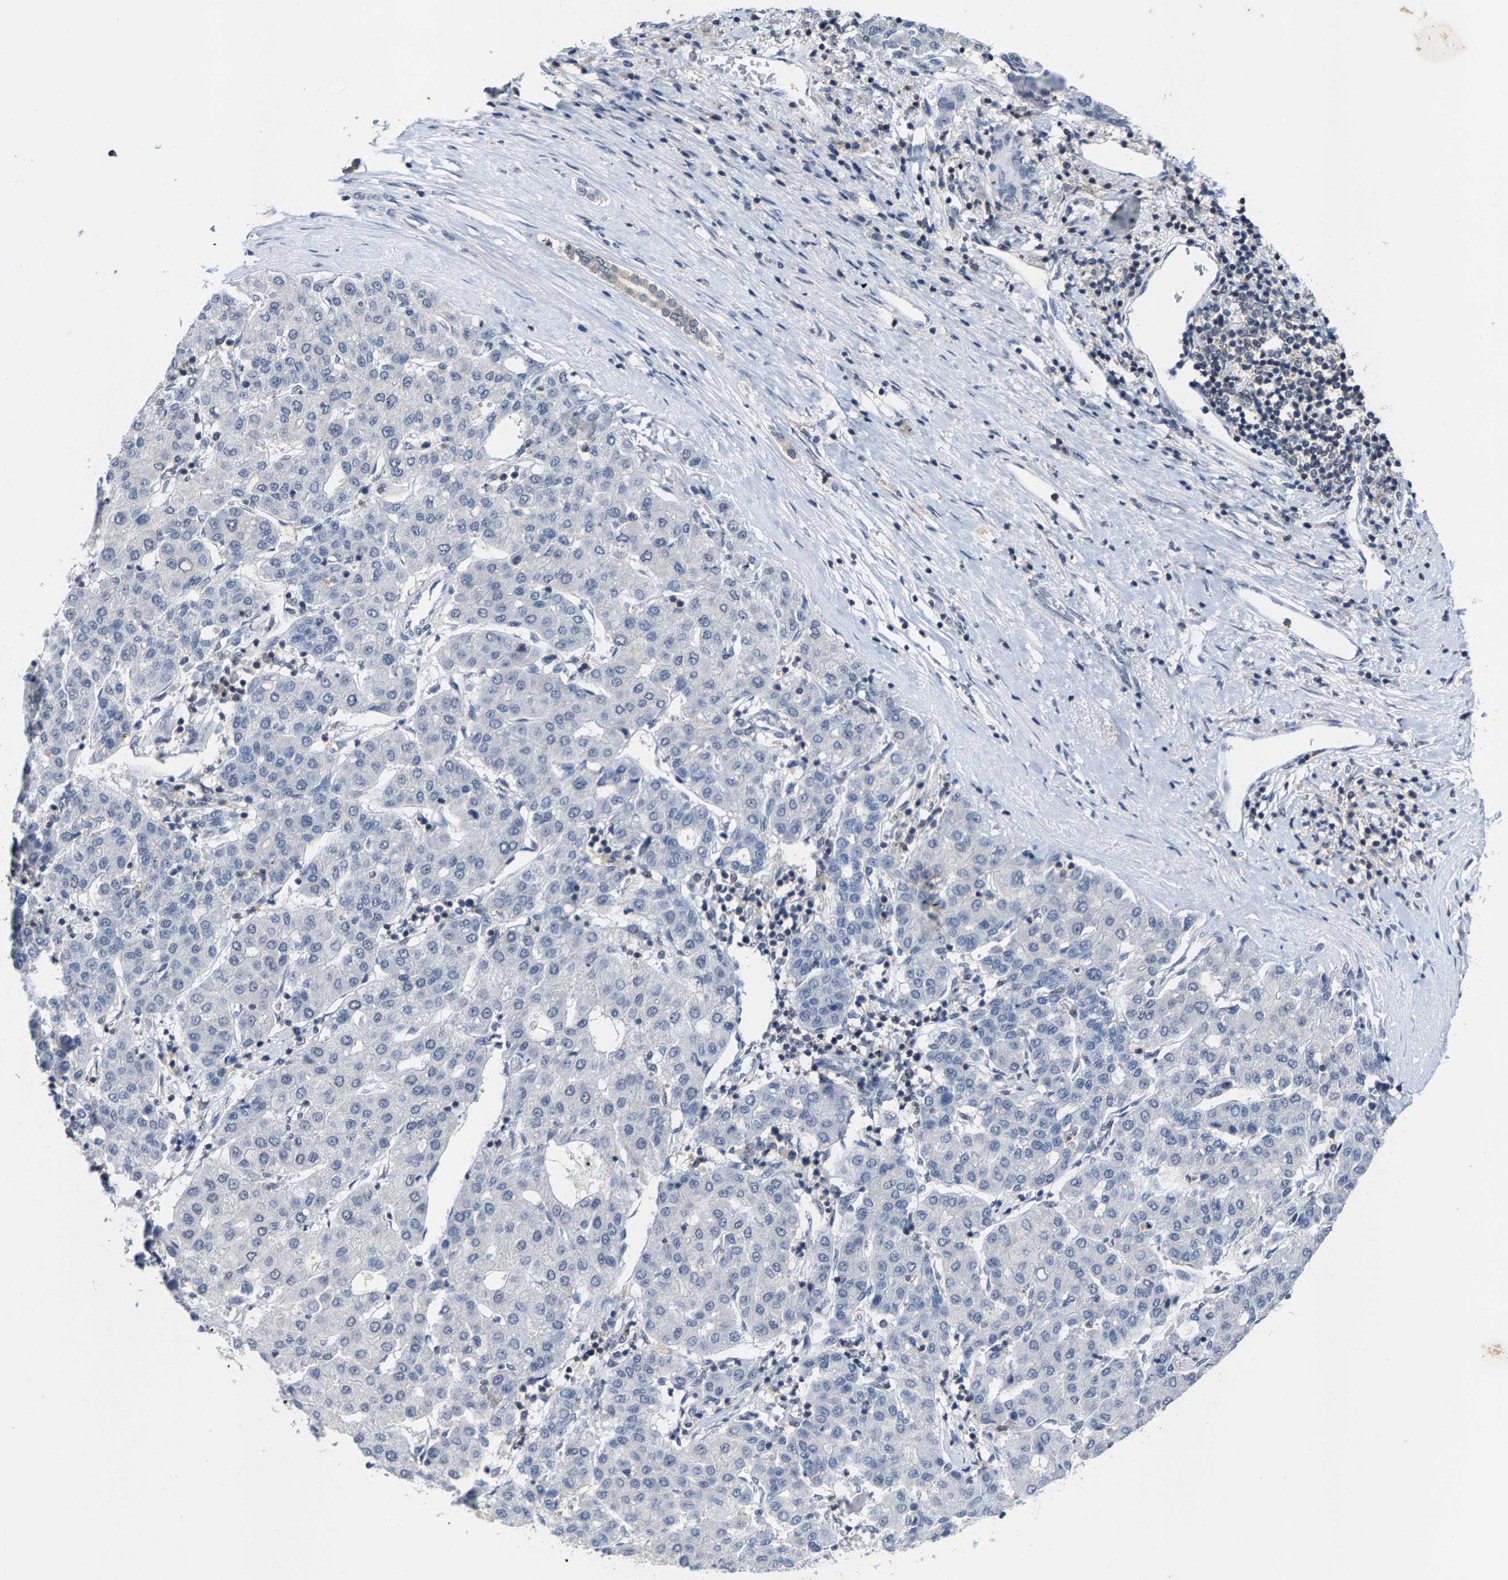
{"staining": {"intensity": "negative", "quantity": "none", "location": "none"}, "tissue": "liver cancer", "cell_type": "Tumor cells", "image_type": "cancer", "snomed": [{"axis": "morphology", "description": "Carcinoma, Hepatocellular, NOS"}, {"axis": "topography", "description": "Liver"}], "caption": "There is no significant positivity in tumor cells of liver cancer.", "gene": "FGD3", "patient": {"sex": "male", "age": 65}}